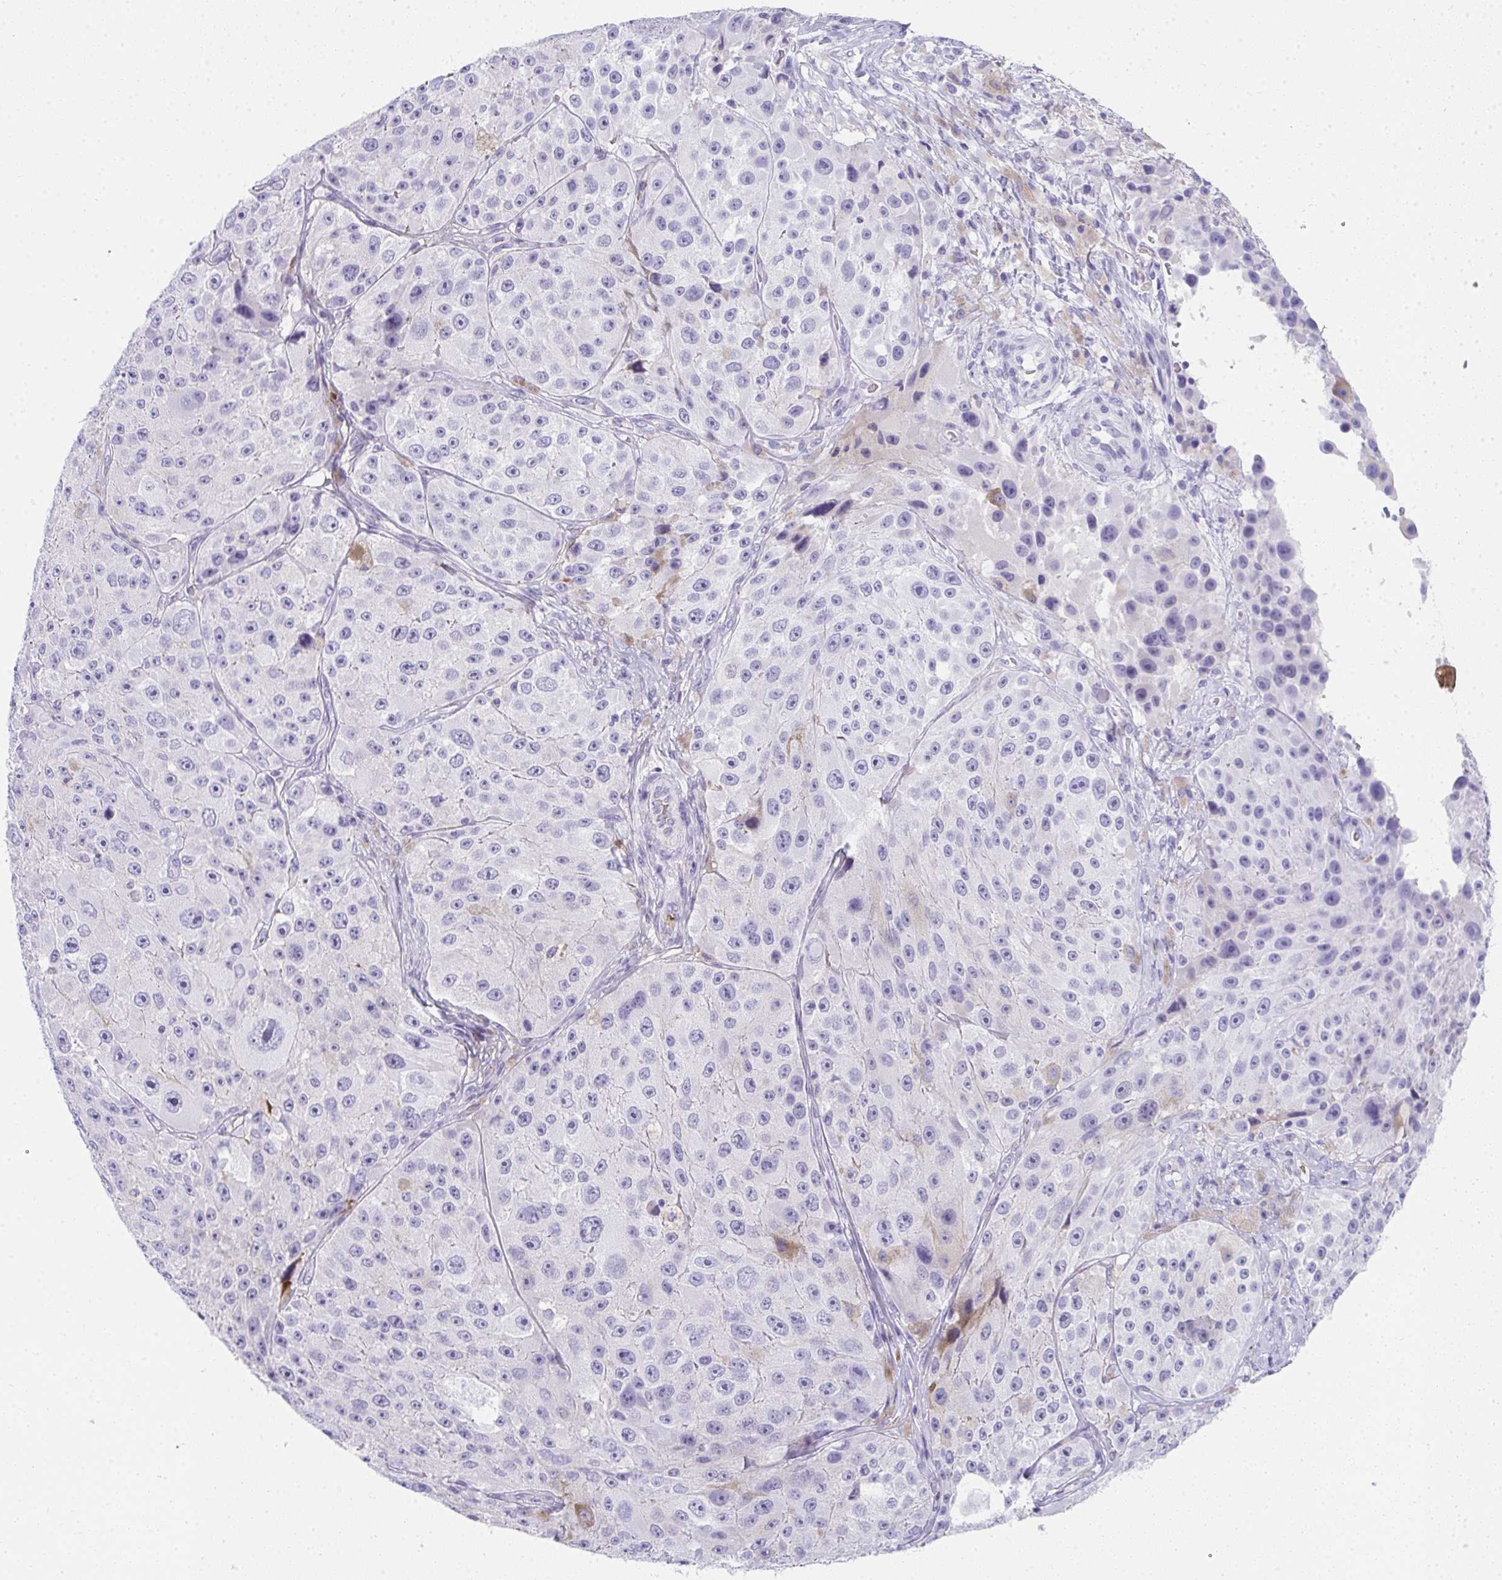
{"staining": {"intensity": "negative", "quantity": "none", "location": "none"}, "tissue": "melanoma", "cell_type": "Tumor cells", "image_type": "cancer", "snomed": [{"axis": "morphology", "description": "Malignant melanoma, Metastatic site"}, {"axis": "topography", "description": "Lymph node"}], "caption": "This is an immunohistochemistry micrograph of melanoma. There is no positivity in tumor cells.", "gene": "ZSWIM3", "patient": {"sex": "male", "age": 62}}